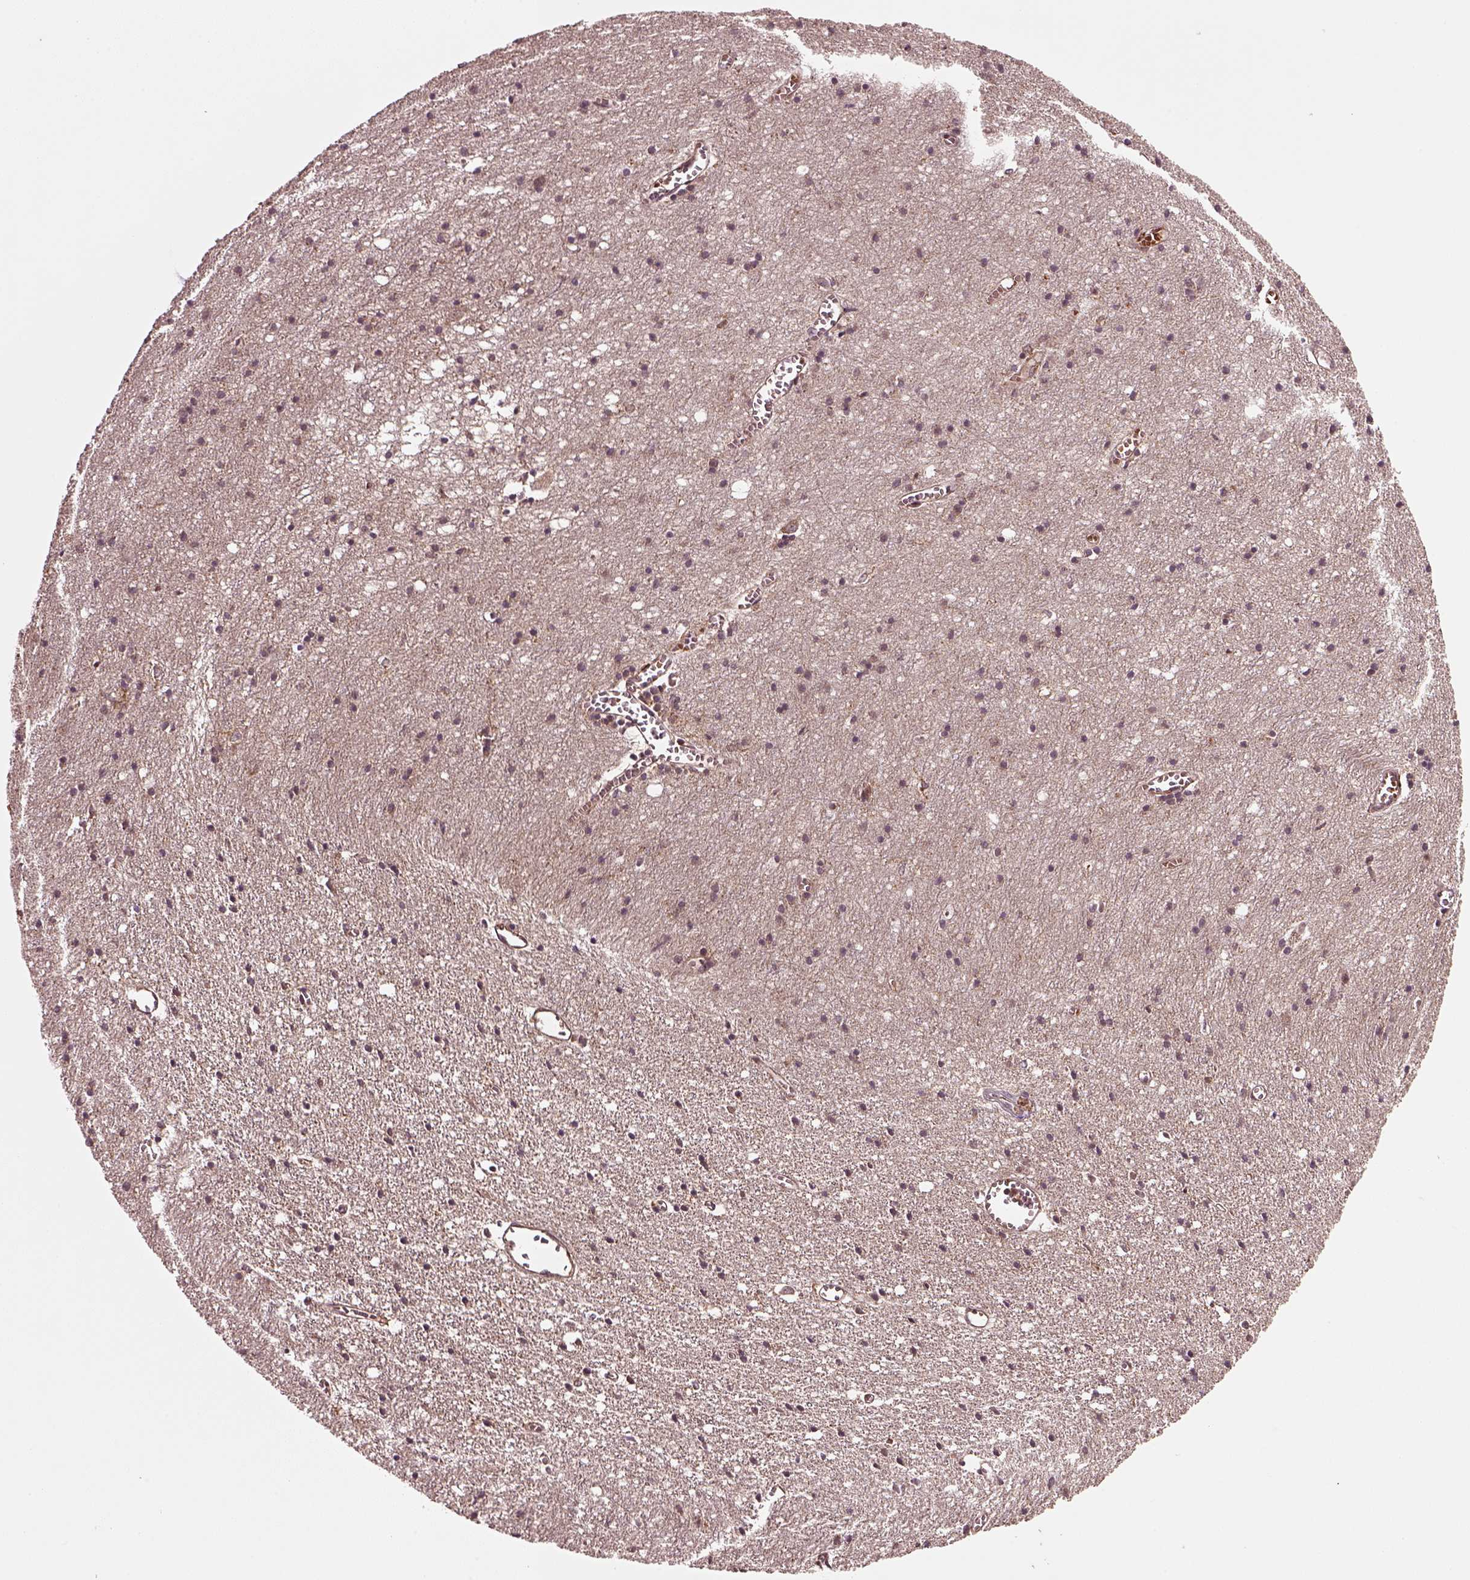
{"staining": {"intensity": "moderate", "quantity": "<25%", "location": "cytoplasmic/membranous"}, "tissue": "cerebral cortex", "cell_type": "Endothelial cells", "image_type": "normal", "snomed": [{"axis": "morphology", "description": "Normal tissue, NOS"}, {"axis": "topography", "description": "Cerebral cortex"}], "caption": "DAB (3,3'-diaminobenzidine) immunohistochemical staining of unremarkable cerebral cortex shows moderate cytoplasmic/membranous protein staining in about <25% of endothelial cells. (IHC, brightfield microscopy, high magnification).", "gene": "WASHC2A", "patient": {"sex": "male", "age": 70}}